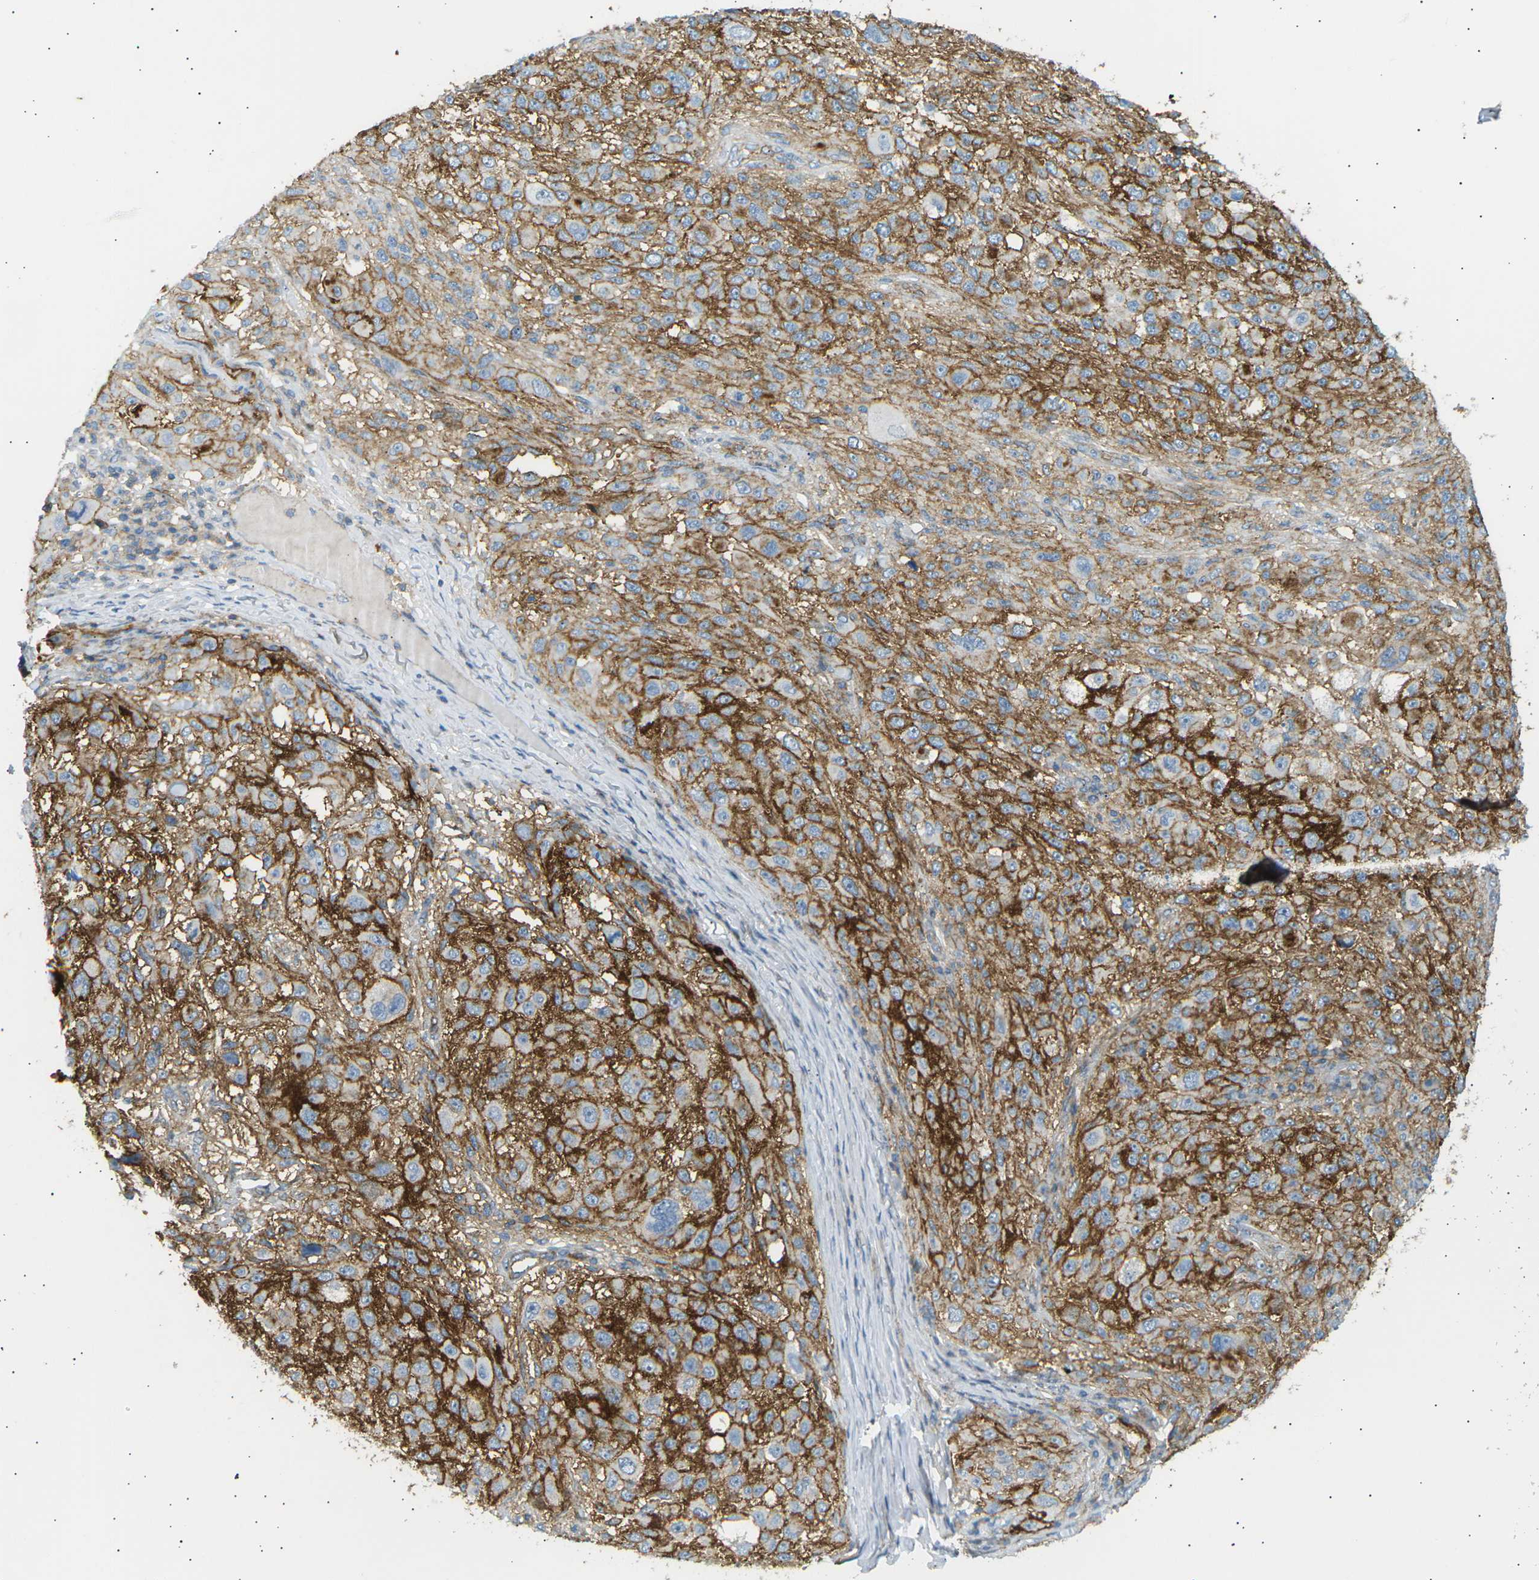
{"staining": {"intensity": "strong", "quantity": ">75%", "location": "cytoplasmic/membranous"}, "tissue": "melanoma", "cell_type": "Tumor cells", "image_type": "cancer", "snomed": [{"axis": "morphology", "description": "Necrosis, NOS"}, {"axis": "morphology", "description": "Malignant melanoma, NOS"}, {"axis": "topography", "description": "Skin"}], "caption": "Immunohistochemical staining of malignant melanoma shows high levels of strong cytoplasmic/membranous protein expression in about >75% of tumor cells. The protein is shown in brown color, while the nuclei are stained blue.", "gene": "ATP2B4", "patient": {"sex": "female", "age": 87}}